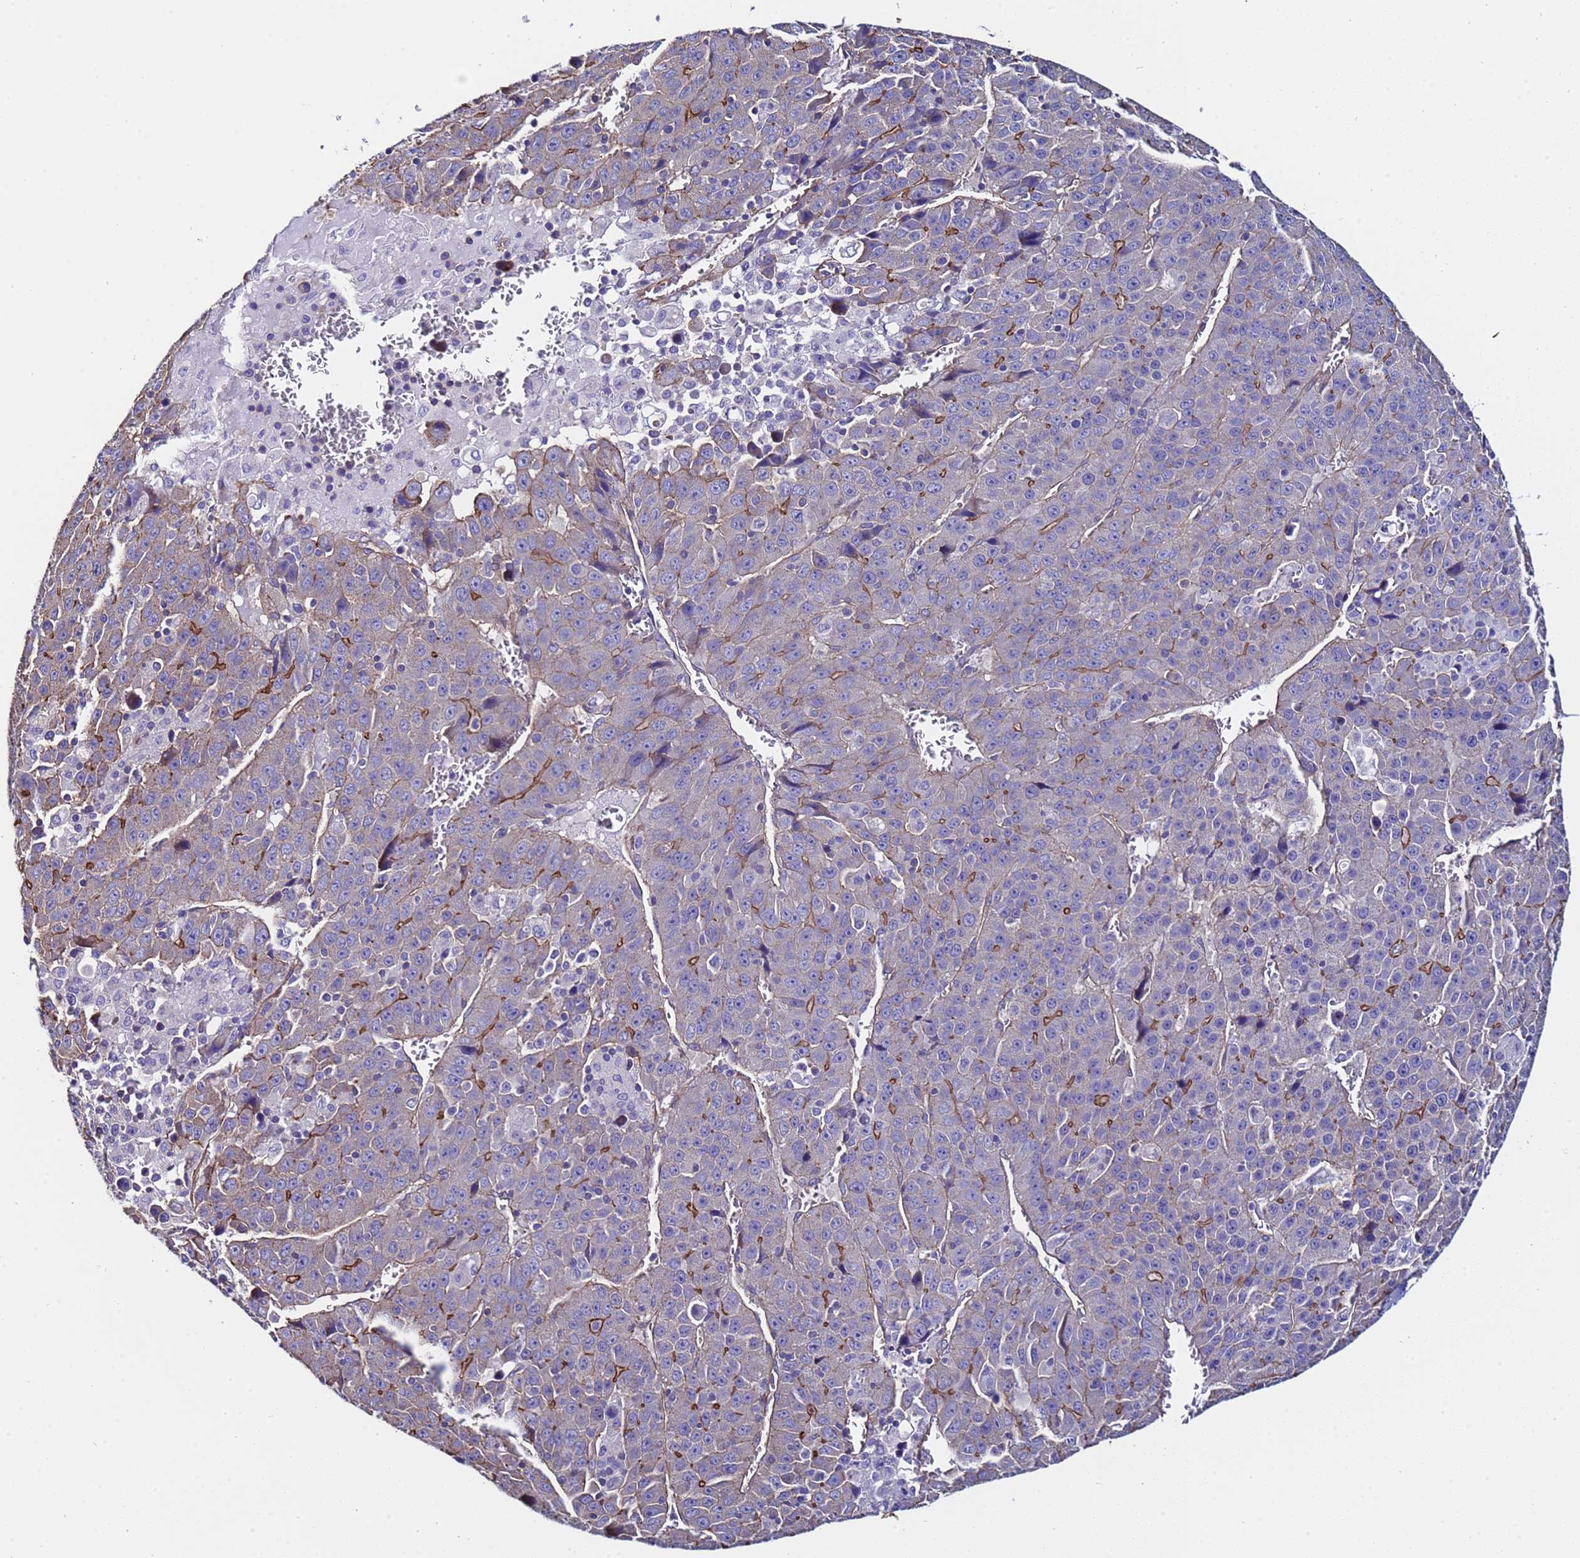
{"staining": {"intensity": "moderate", "quantity": "<25%", "location": "cytoplasmic/membranous"}, "tissue": "liver cancer", "cell_type": "Tumor cells", "image_type": "cancer", "snomed": [{"axis": "morphology", "description": "Carcinoma, Hepatocellular, NOS"}, {"axis": "topography", "description": "Liver"}], "caption": "IHC photomicrograph of human hepatocellular carcinoma (liver) stained for a protein (brown), which displays low levels of moderate cytoplasmic/membranous expression in approximately <25% of tumor cells.", "gene": "ZNF248", "patient": {"sex": "female", "age": 53}}